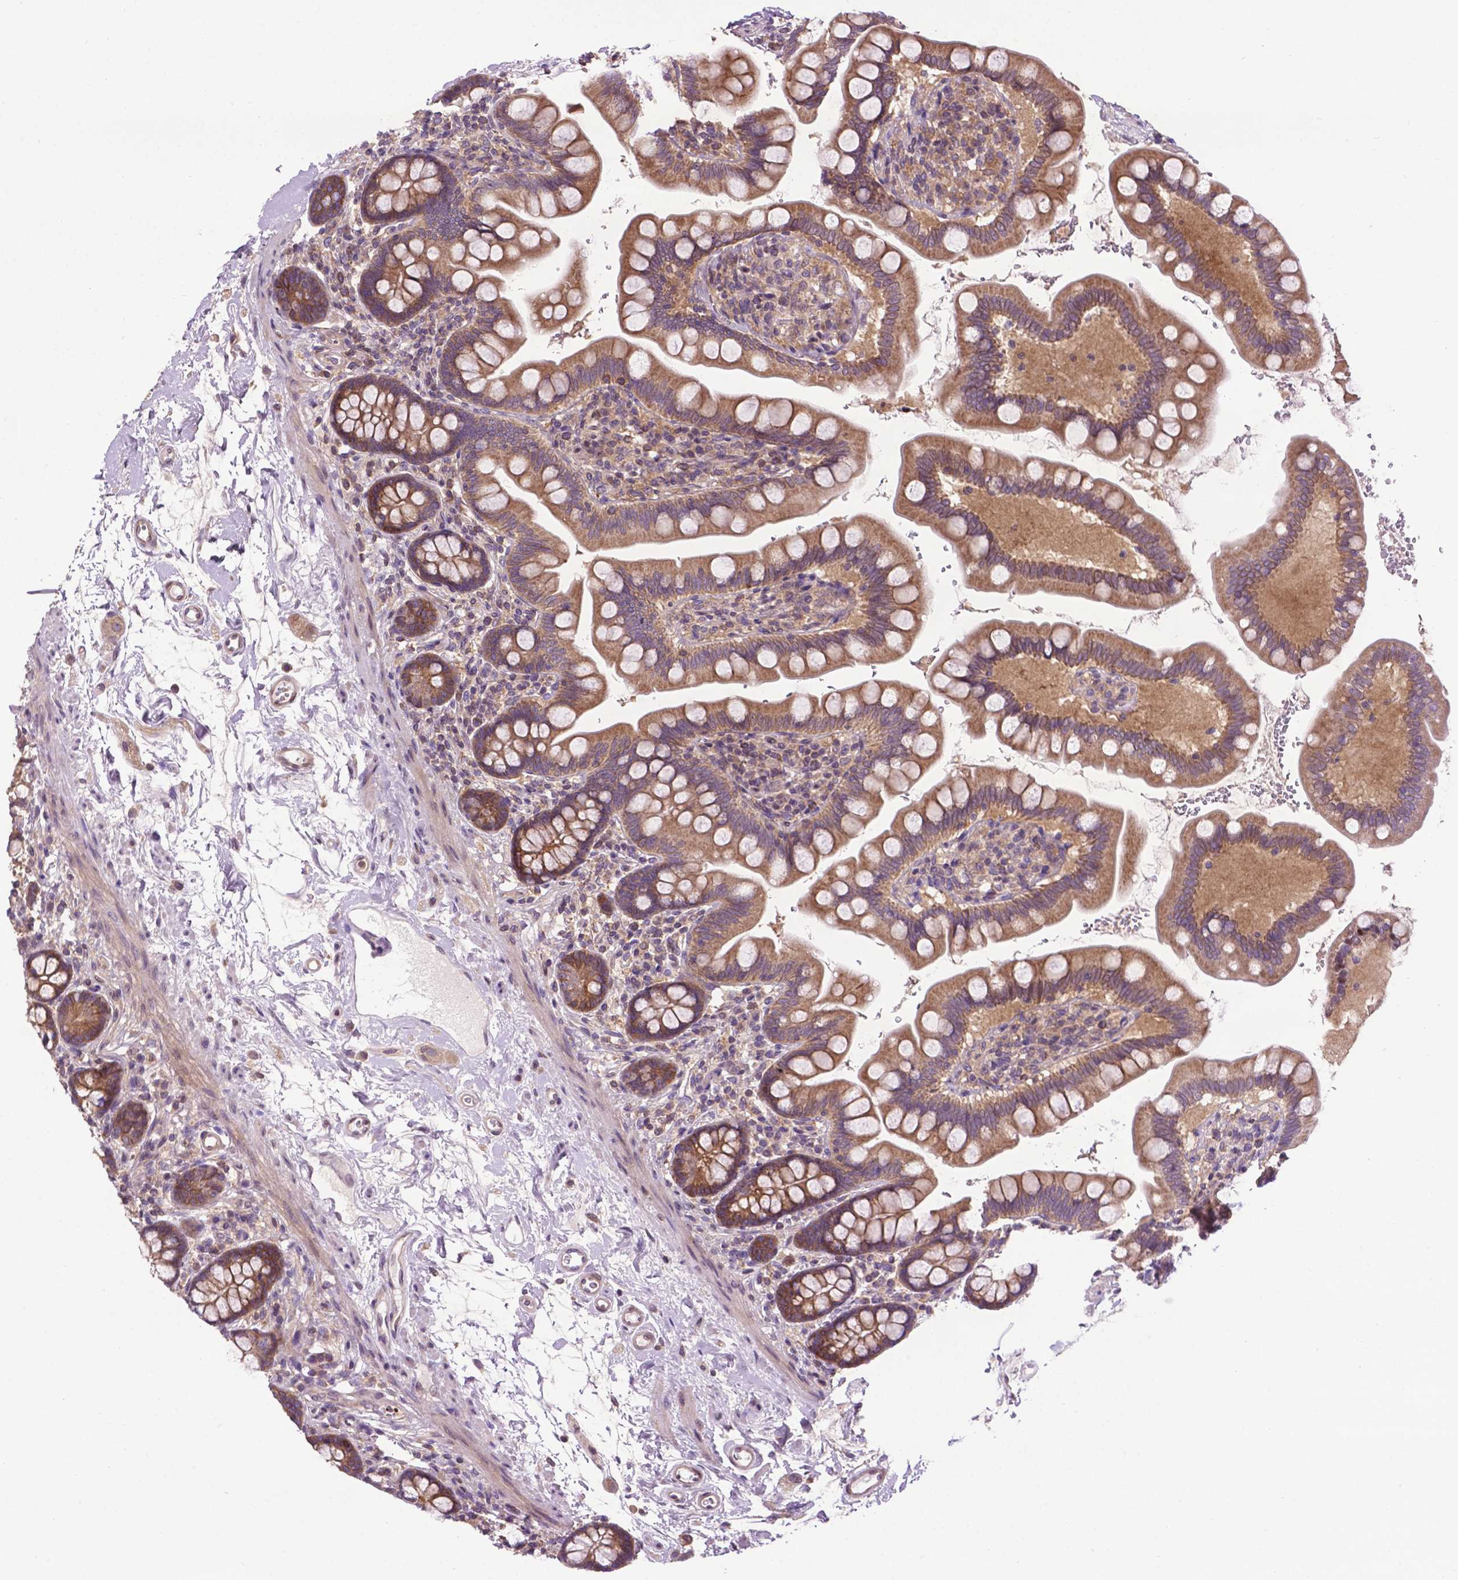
{"staining": {"intensity": "moderate", "quantity": ">75%", "location": "cytoplasmic/membranous"}, "tissue": "small intestine", "cell_type": "Glandular cells", "image_type": "normal", "snomed": [{"axis": "morphology", "description": "Normal tissue, NOS"}, {"axis": "topography", "description": "Small intestine"}], "caption": "A photomicrograph showing moderate cytoplasmic/membranous staining in approximately >75% of glandular cells in benign small intestine, as visualized by brown immunohistochemical staining.", "gene": "SPNS2", "patient": {"sex": "female", "age": 56}}